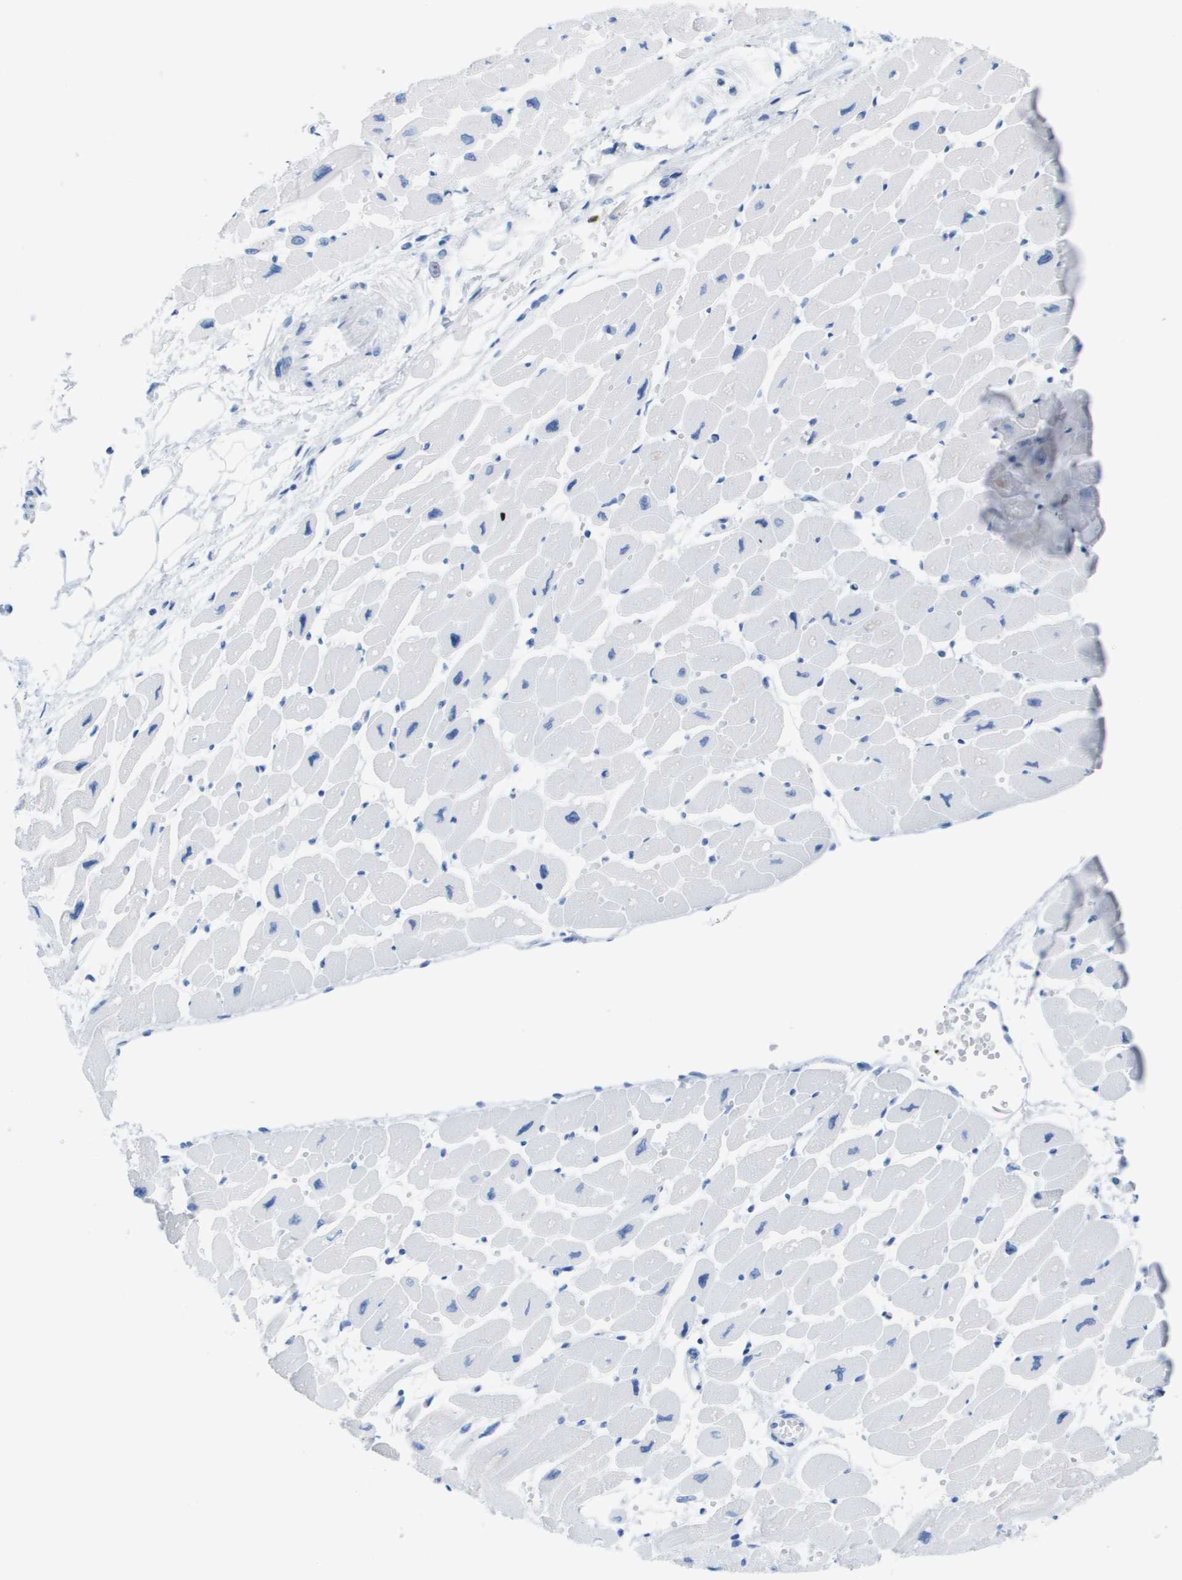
{"staining": {"intensity": "negative", "quantity": "none", "location": "none"}, "tissue": "heart muscle", "cell_type": "Cardiomyocytes", "image_type": "normal", "snomed": [{"axis": "morphology", "description": "Normal tissue, NOS"}, {"axis": "topography", "description": "Heart"}], "caption": "Immunohistochemistry micrograph of benign human heart muscle stained for a protein (brown), which displays no expression in cardiomyocytes.", "gene": "KCNA3", "patient": {"sex": "female", "age": 54}}